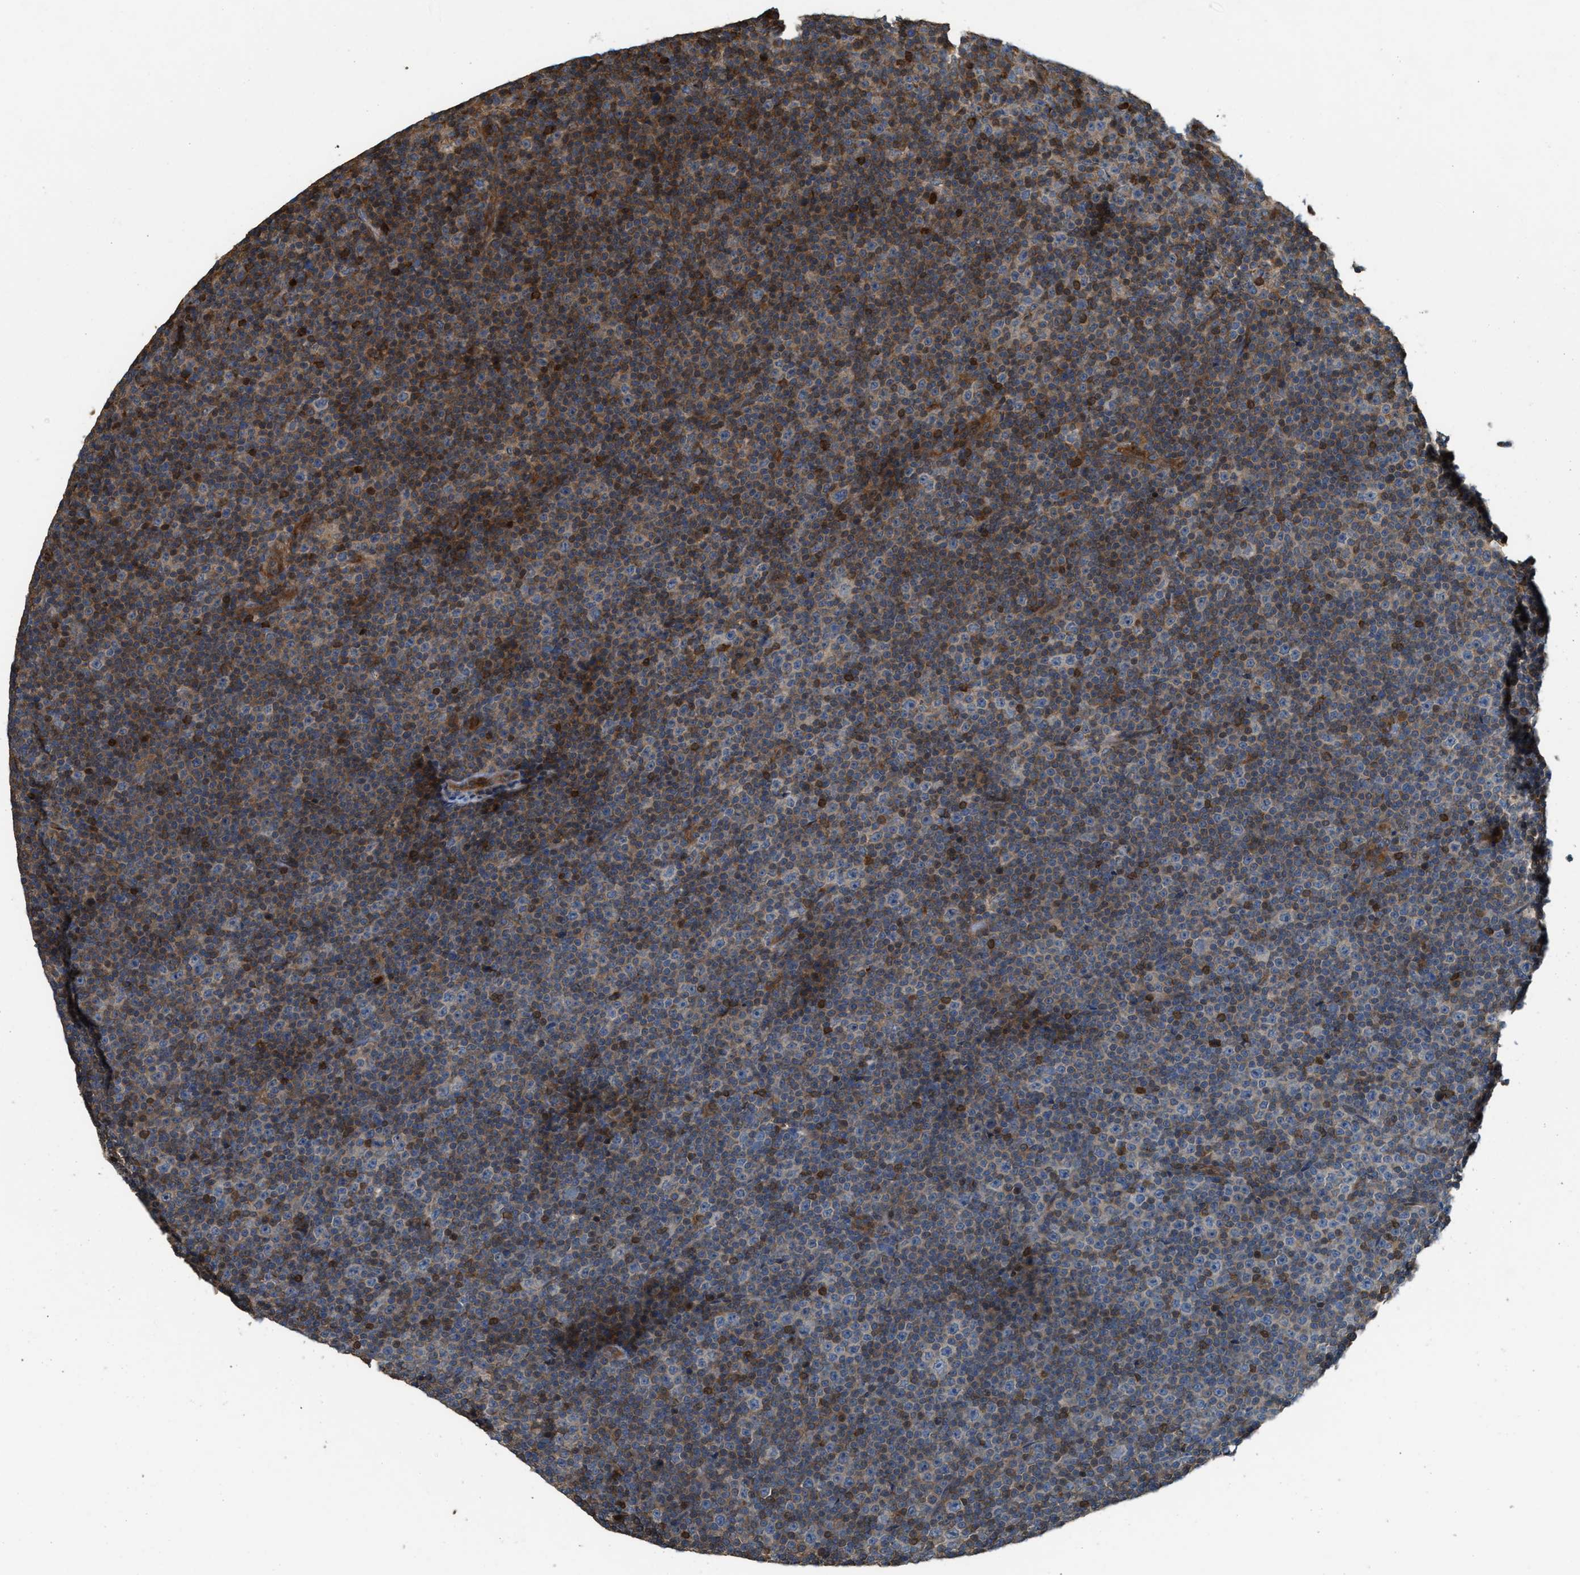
{"staining": {"intensity": "weak", "quantity": "<25%", "location": "cytoplasmic/membranous"}, "tissue": "lymphoma", "cell_type": "Tumor cells", "image_type": "cancer", "snomed": [{"axis": "morphology", "description": "Malignant lymphoma, non-Hodgkin's type, Low grade"}, {"axis": "topography", "description": "Lymph node"}], "caption": "IHC image of malignant lymphoma, non-Hodgkin's type (low-grade) stained for a protein (brown), which reveals no positivity in tumor cells. The staining is performed using DAB (3,3'-diaminobenzidine) brown chromogen with nuclei counter-stained in using hematoxylin.", "gene": "SERPINB5", "patient": {"sex": "female", "age": 67}}